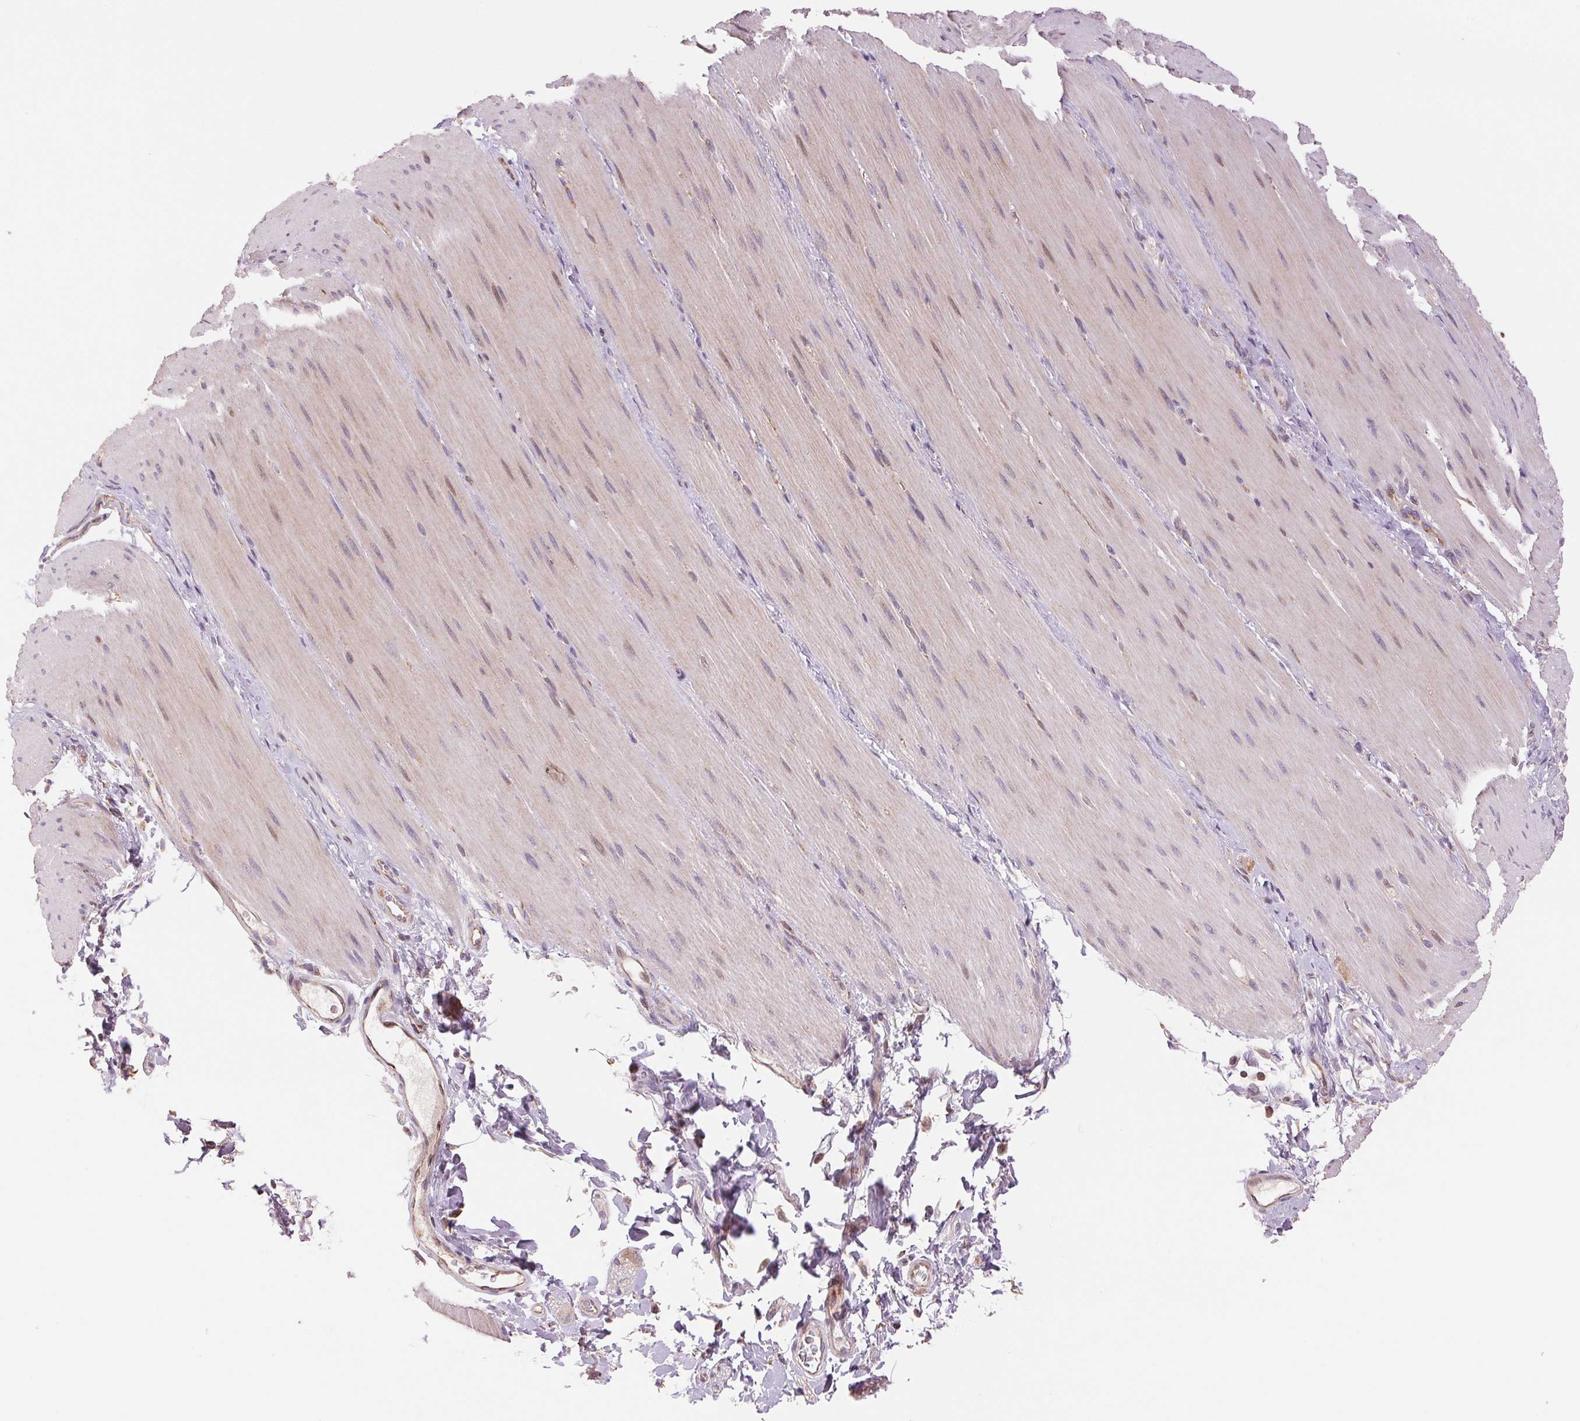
{"staining": {"intensity": "weak", "quantity": "25%-75%", "location": "cytoplasmic/membranous"}, "tissue": "smooth muscle", "cell_type": "Smooth muscle cells", "image_type": "normal", "snomed": [{"axis": "morphology", "description": "Normal tissue, NOS"}, {"axis": "topography", "description": "Smooth muscle"}, {"axis": "topography", "description": "Colon"}], "caption": "IHC of normal smooth muscle reveals low levels of weak cytoplasmic/membranous staining in approximately 25%-75% of smooth muscle cells. The staining is performed using DAB brown chromogen to label protein expression. The nuclei are counter-stained blue using hematoxylin.", "gene": "DGUOK", "patient": {"sex": "male", "age": 73}}